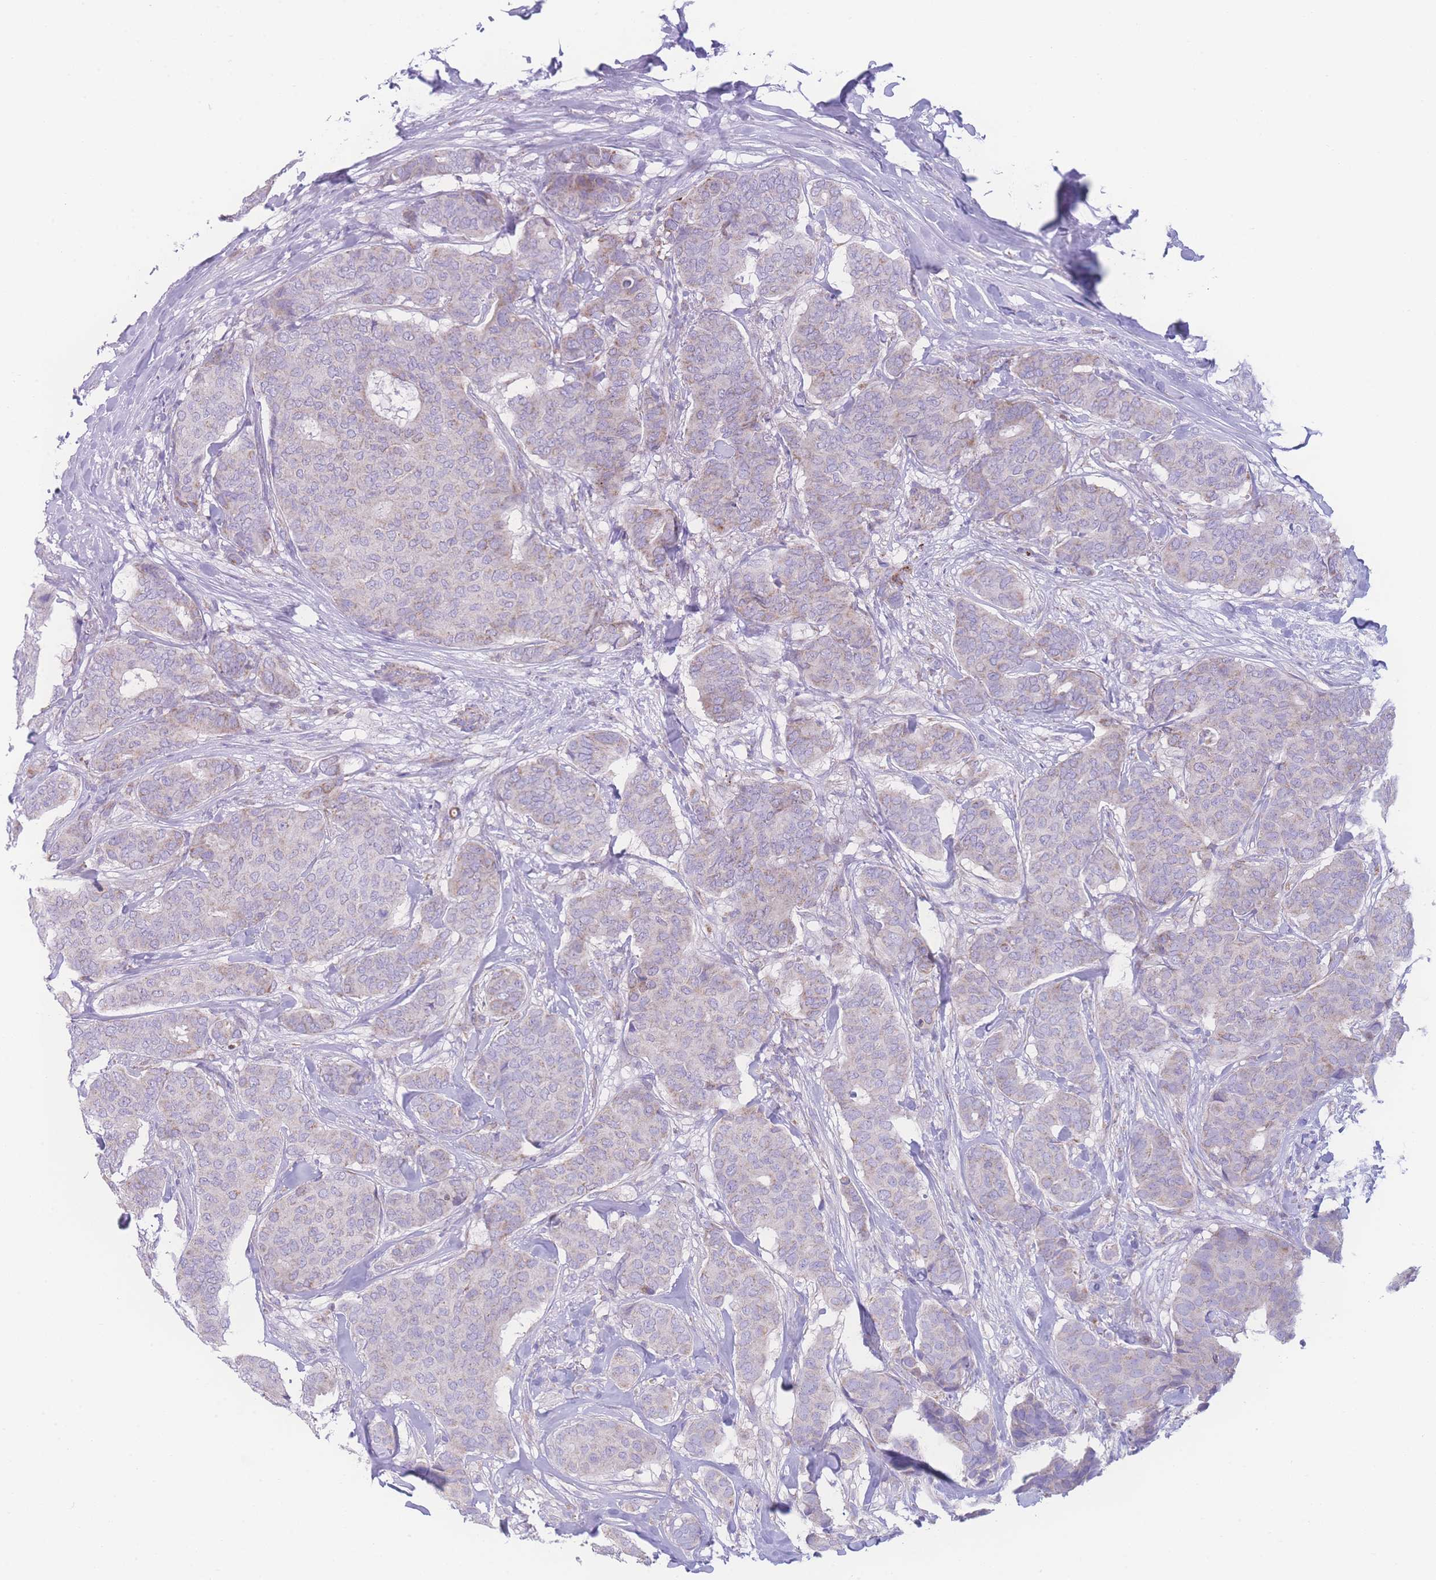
{"staining": {"intensity": "negative", "quantity": "none", "location": "none"}, "tissue": "breast cancer", "cell_type": "Tumor cells", "image_type": "cancer", "snomed": [{"axis": "morphology", "description": "Duct carcinoma"}, {"axis": "topography", "description": "Breast"}], "caption": "This is a micrograph of immunohistochemistry staining of breast cancer, which shows no expression in tumor cells.", "gene": "NBEAL1", "patient": {"sex": "female", "age": 75}}